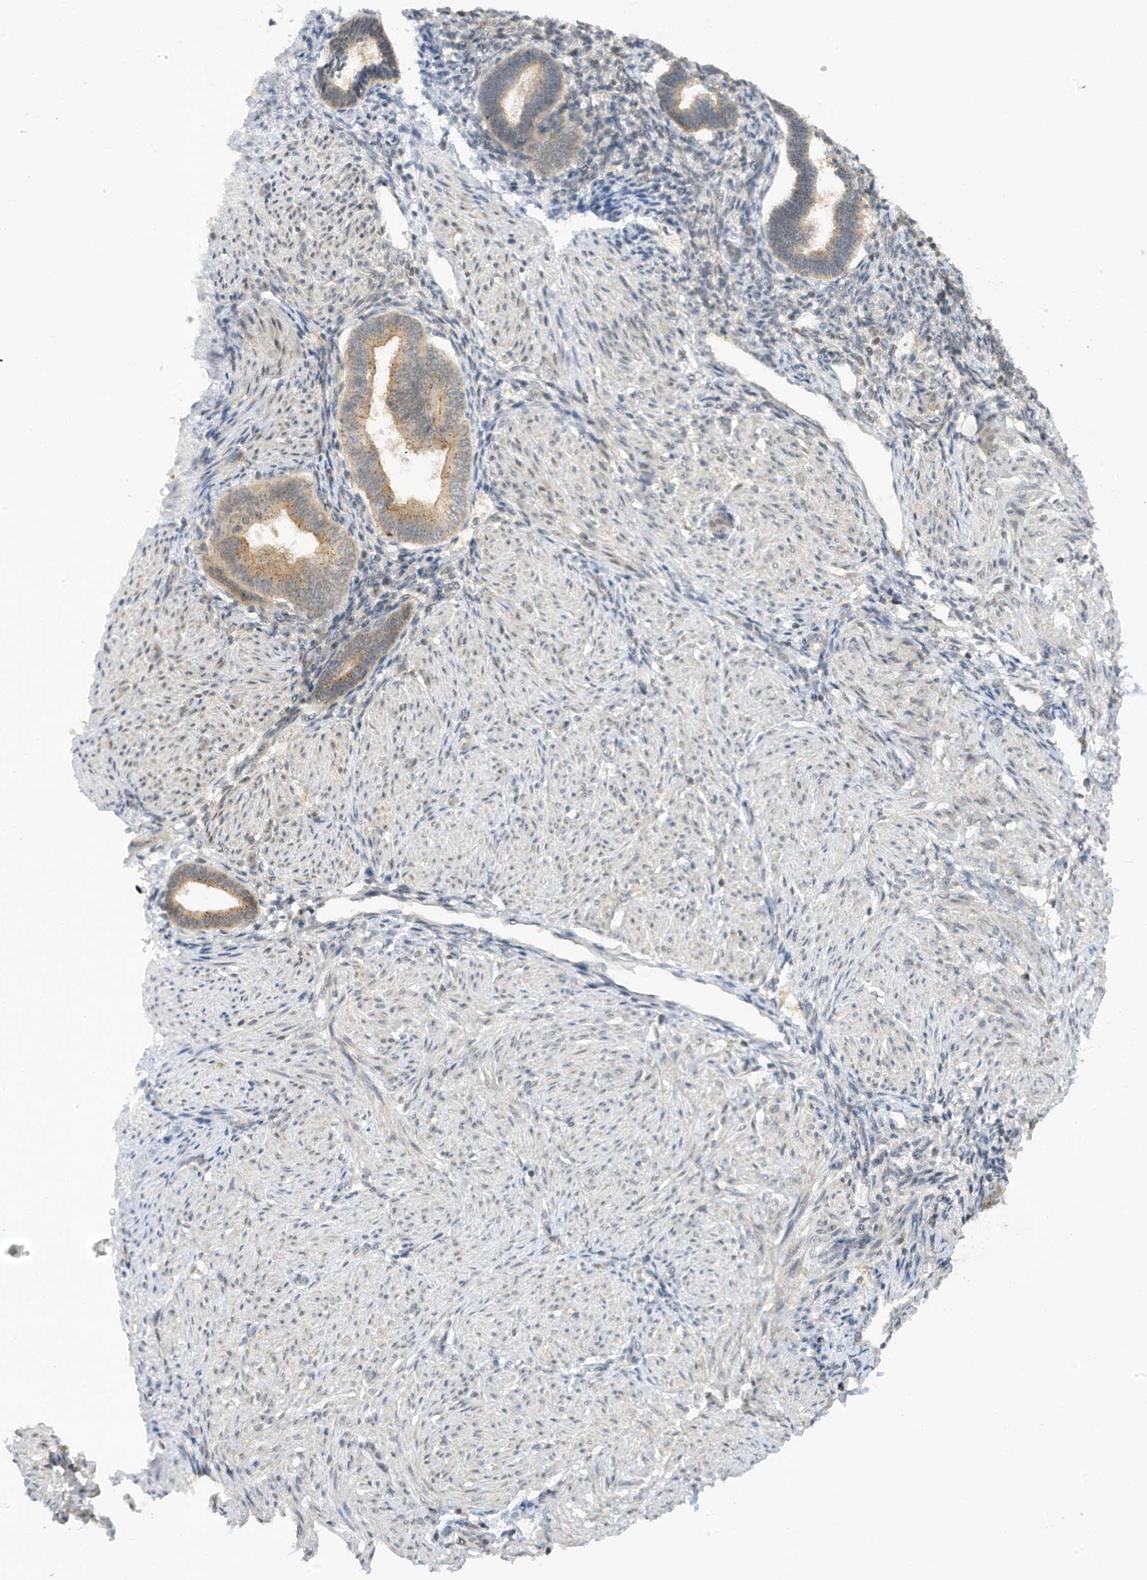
{"staining": {"intensity": "negative", "quantity": "none", "location": "none"}, "tissue": "endometrium", "cell_type": "Cells in endometrial stroma", "image_type": "normal", "snomed": [{"axis": "morphology", "description": "Normal tissue, NOS"}, {"axis": "topography", "description": "Endometrium"}], "caption": "DAB immunohistochemical staining of unremarkable endometrium displays no significant positivity in cells in endometrial stroma. (Stains: DAB (3,3'-diaminobenzidine) immunohistochemistry with hematoxylin counter stain, Microscopy: brightfield microscopy at high magnification).", "gene": "TAB3", "patient": {"sex": "female", "age": 53}}